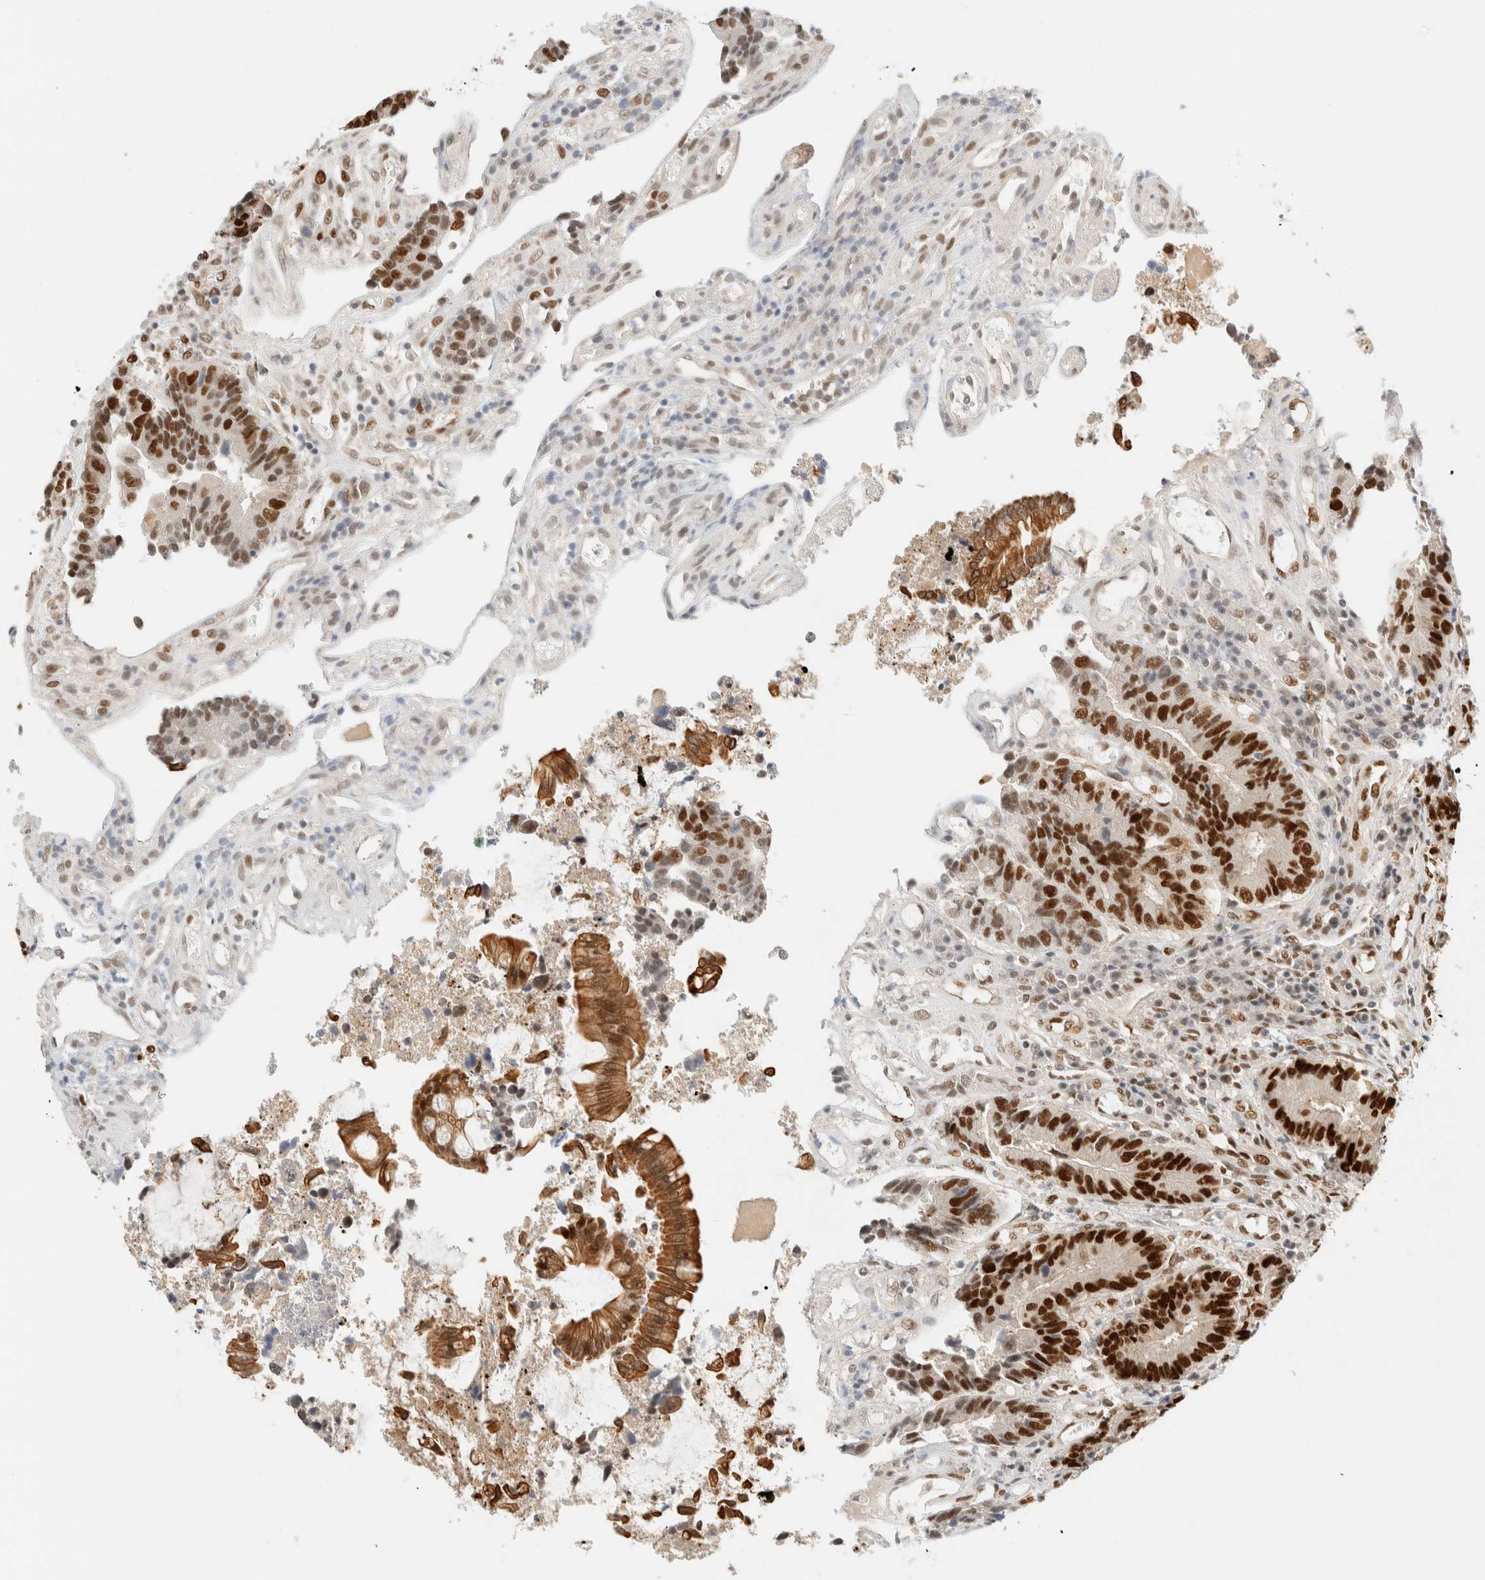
{"staining": {"intensity": "strong", "quantity": ">75%", "location": "nuclear"}, "tissue": "colorectal cancer", "cell_type": "Tumor cells", "image_type": "cancer", "snomed": [{"axis": "morphology", "description": "Adenocarcinoma, NOS"}, {"axis": "topography", "description": "Rectum"}], "caption": "This is a micrograph of immunohistochemistry staining of colorectal cancer, which shows strong staining in the nuclear of tumor cells.", "gene": "ZNF768", "patient": {"sex": "male", "age": 84}}